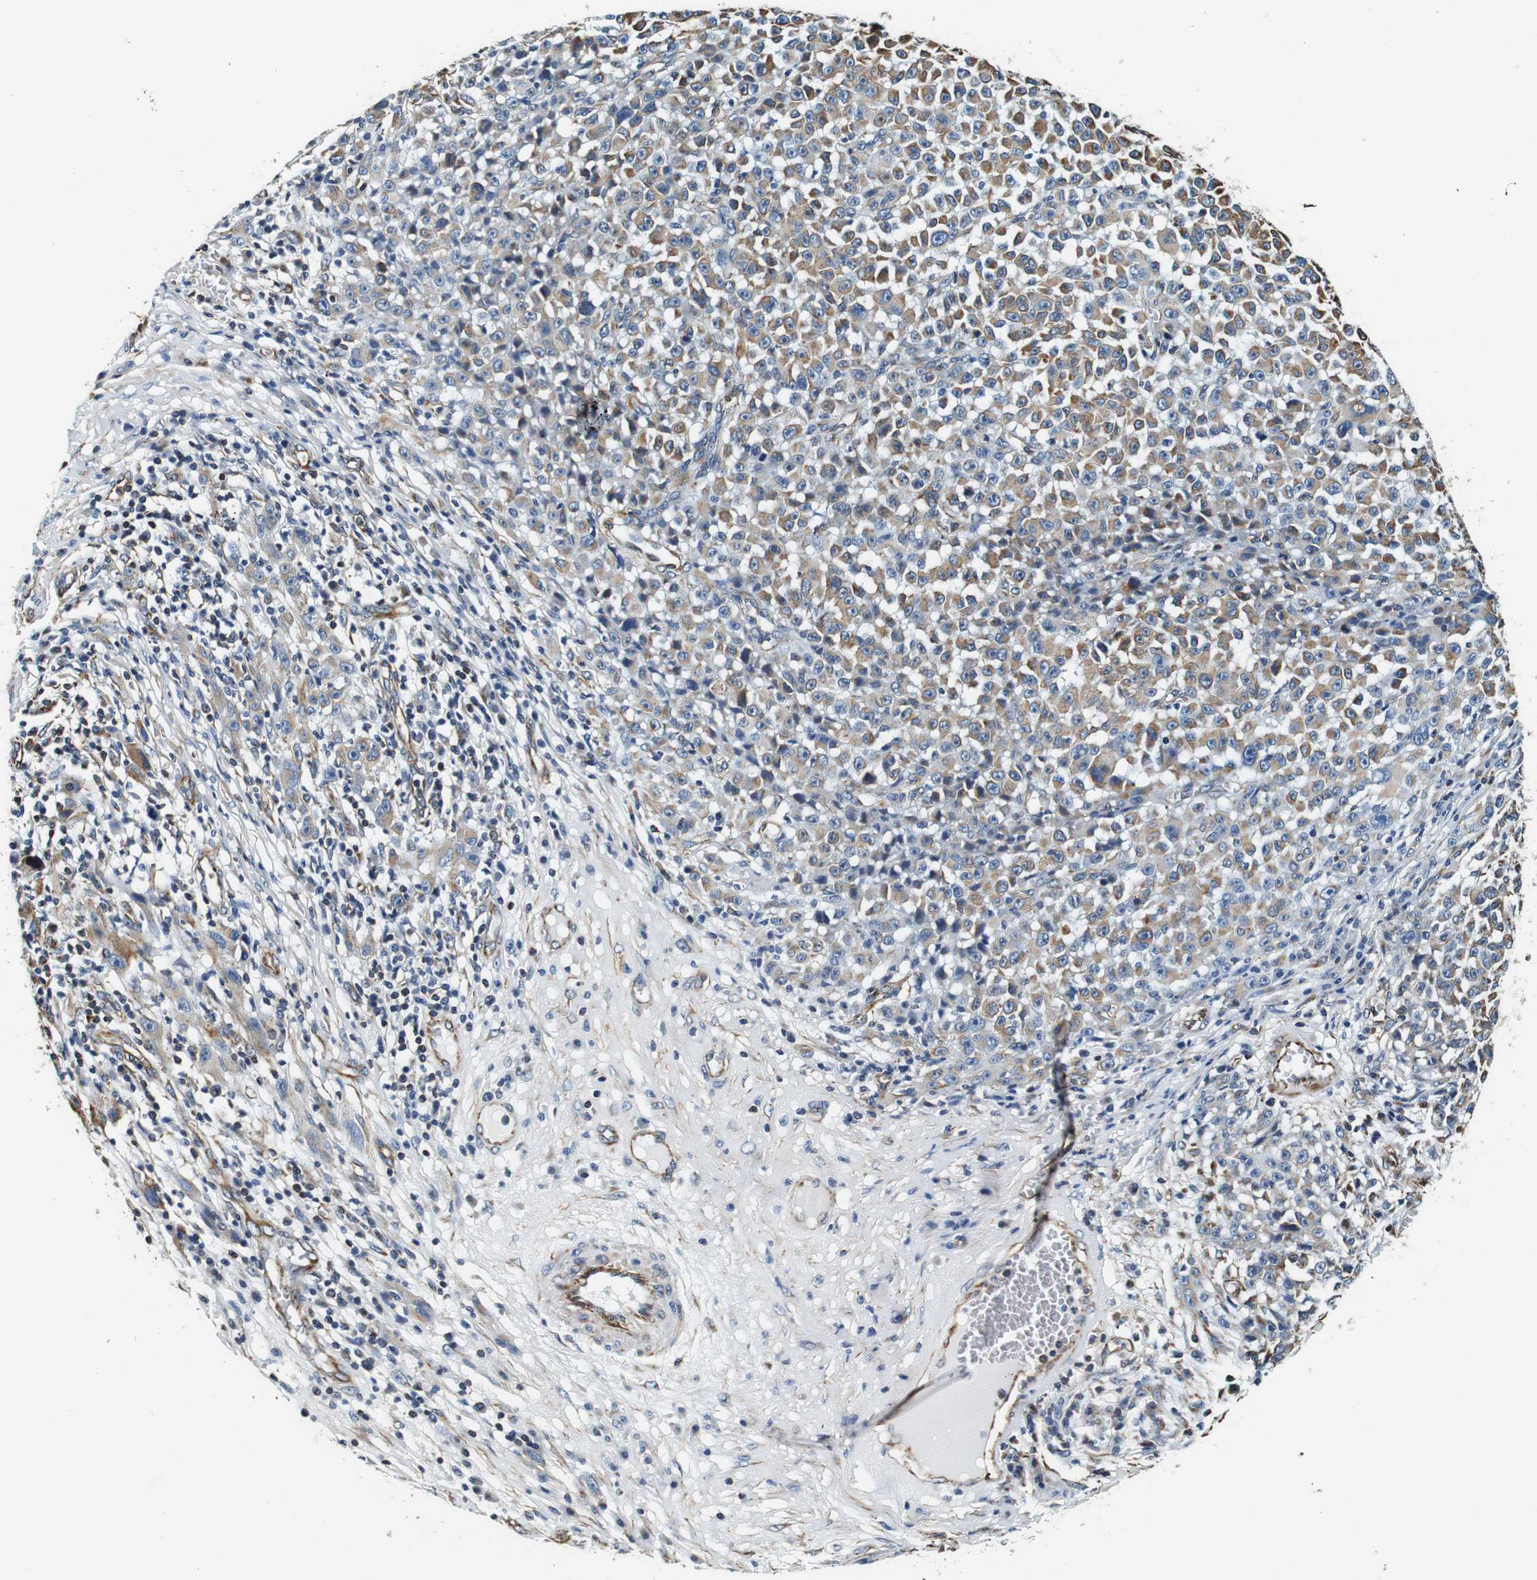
{"staining": {"intensity": "weak", "quantity": "<25%", "location": "cytoplasmic/membranous"}, "tissue": "melanoma", "cell_type": "Tumor cells", "image_type": "cancer", "snomed": [{"axis": "morphology", "description": "Malignant melanoma, NOS"}, {"axis": "topography", "description": "Skin"}], "caption": "Immunohistochemistry histopathology image of neoplastic tissue: human melanoma stained with DAB (3,3'-diaminobenzidine) shows no significant protein positivity in tumor cells.", "gene": "GJE1", "patient": {"sex": "female", "age": 82}}